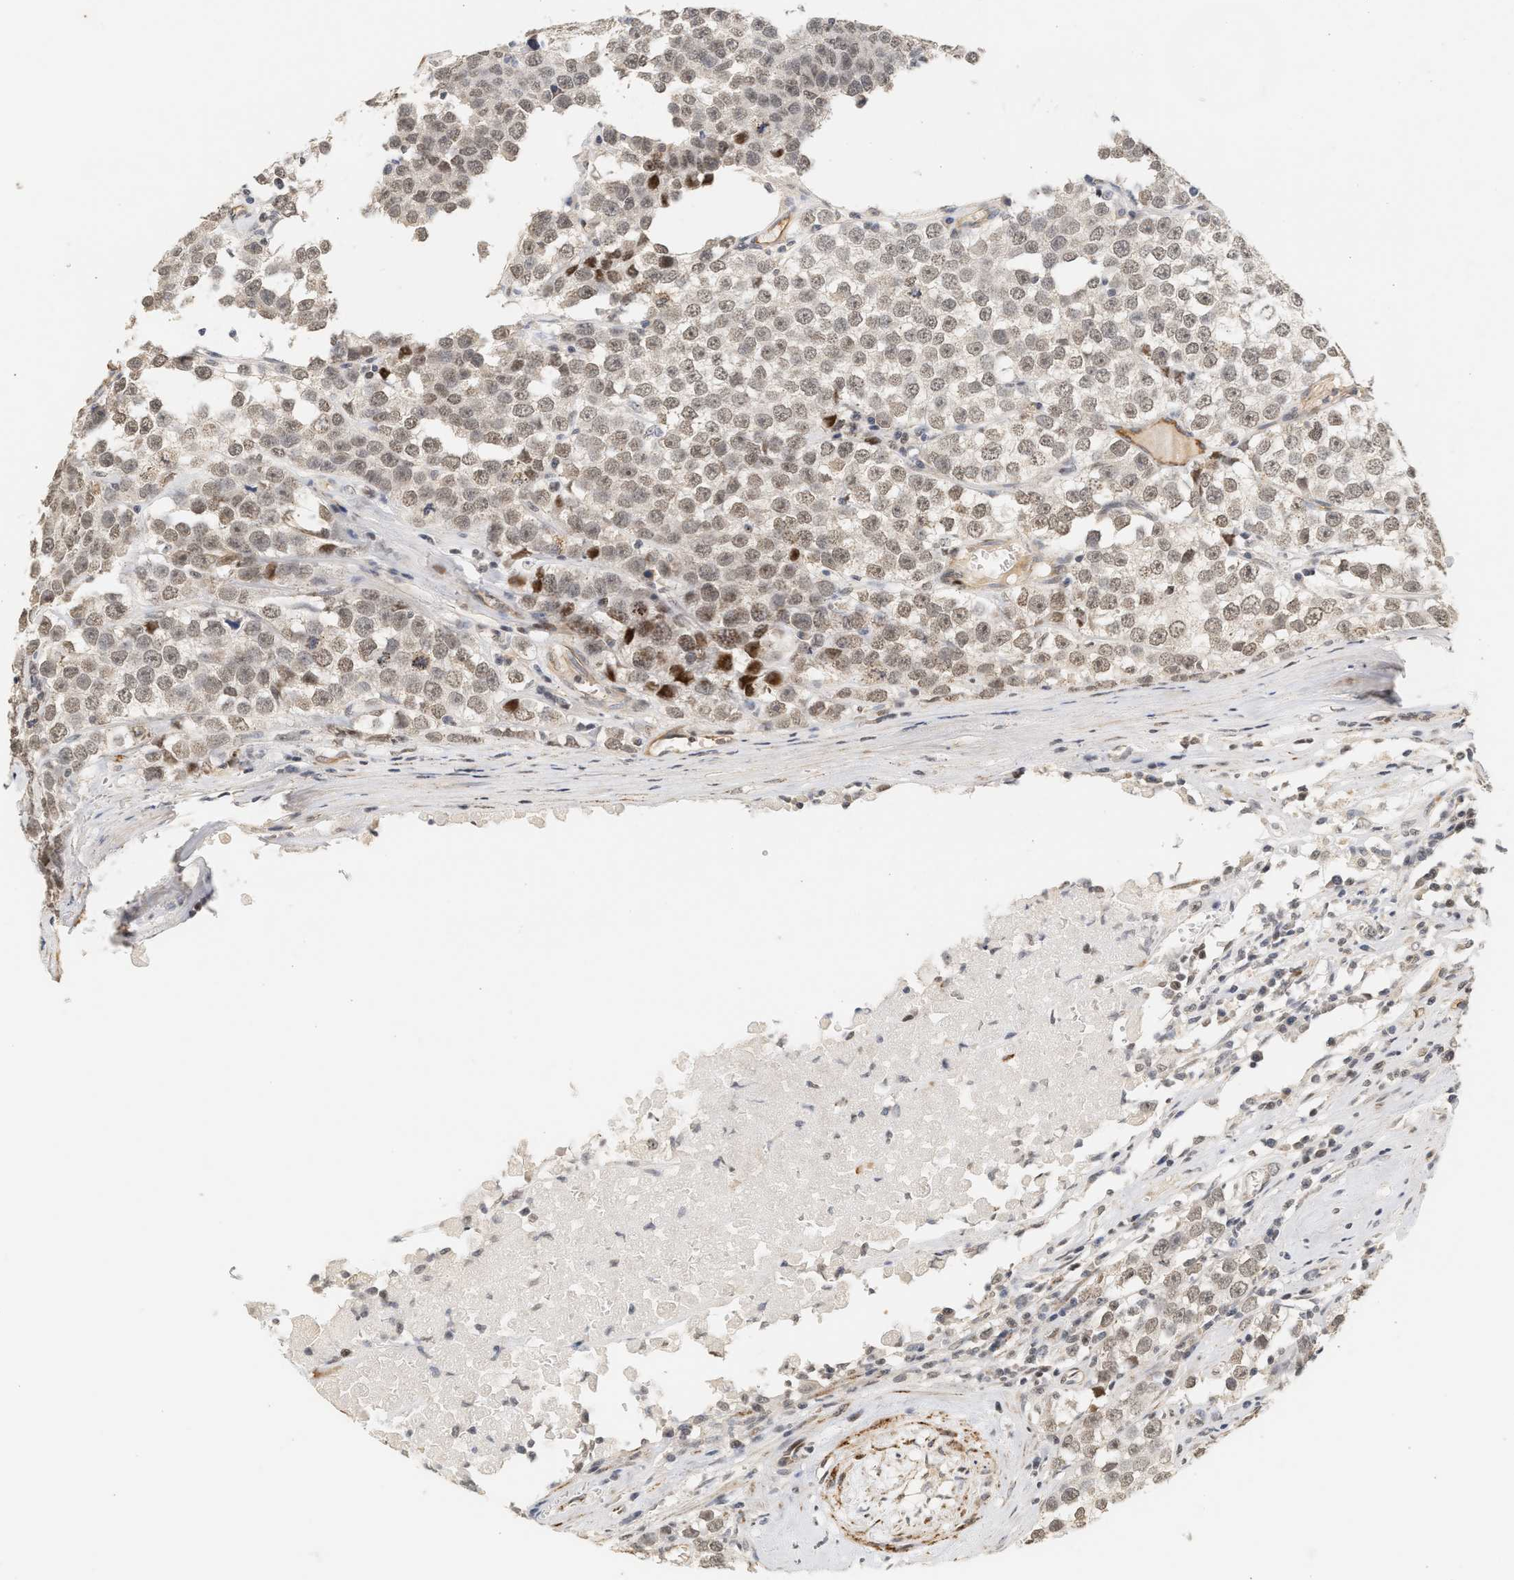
{"staining": {"intensity": "moderate", "quantity": "<25%", "location": "nuclear"}, "tissue": "testis cancer", "cell_type": "Tumor cells", "image_type": "cancer", "snomed": [{"axis": "morphology", "description": "Seminoma, NOS"}, {"axis": "morphology", "description": "Carcinoma, Embryonal, NOS"}, {"axis": "topography", "description": "Testis"}], "caption": "Seminoma (testis) stained with IHC exhibits moderate nuclear expression in approximately <25% of tumor cells. Using DAB (brown) and hematoxylin (blue) stains, captured at high magnification using brightfield microscopy.", "gene": "PLXND1", "patient": {"sex": "male", "age": 52}}